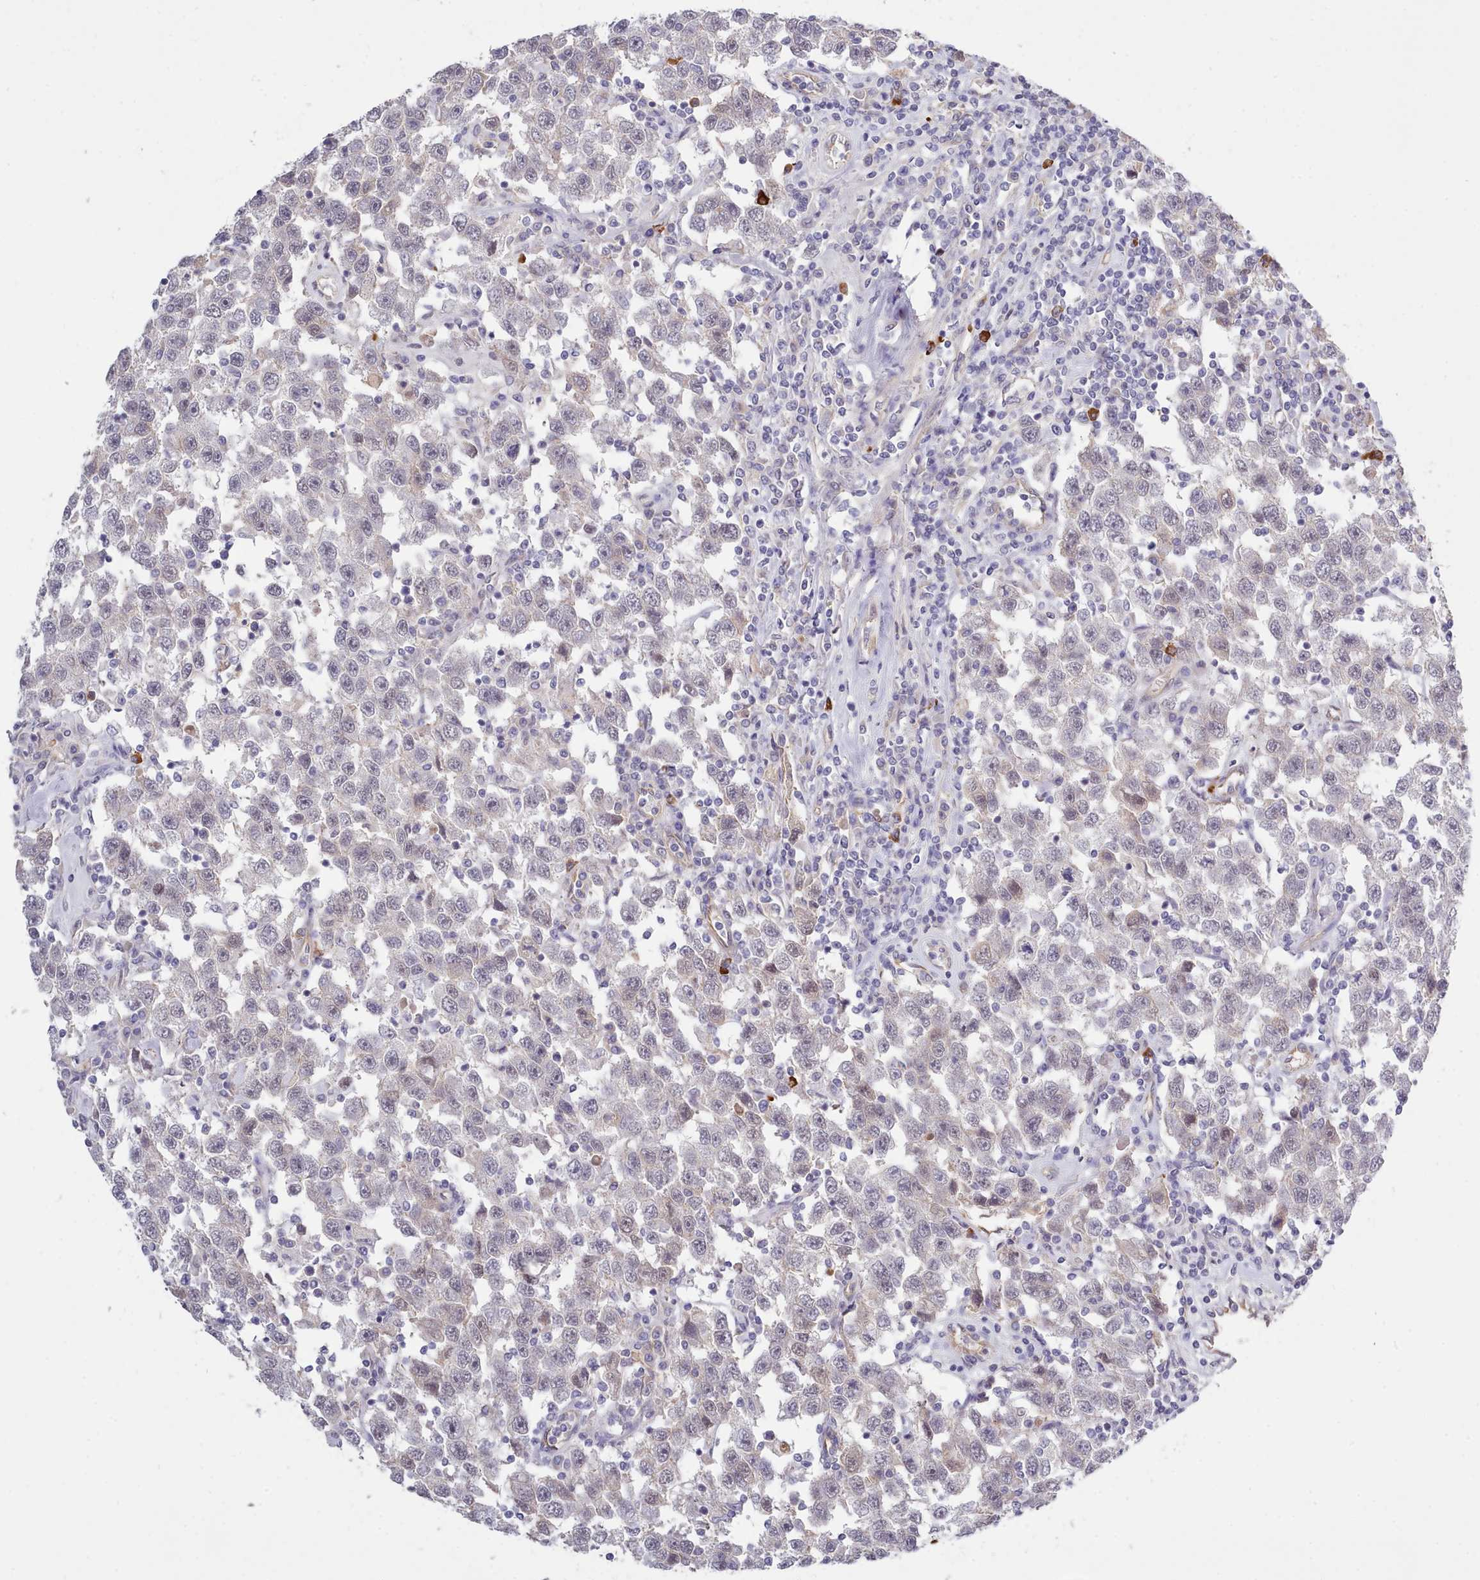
{"staining": {"intensity": "negative", "quantity": "none", "location": "none"}, "tissue": "testis cancer", "cell_type": "Tumor cells", "image_type": "cancer", "snomed": [{"axis": "morphology", "description": "Seminoma, NOS"}, {"axis": "topography", "description": "Testis"}], "caption": "This is an IHC histopathology image of human testis seminoma. There is no staining in tumor cells.", "gene": "ZC3H13", "patient": {"sex": "male", "age": 41}}